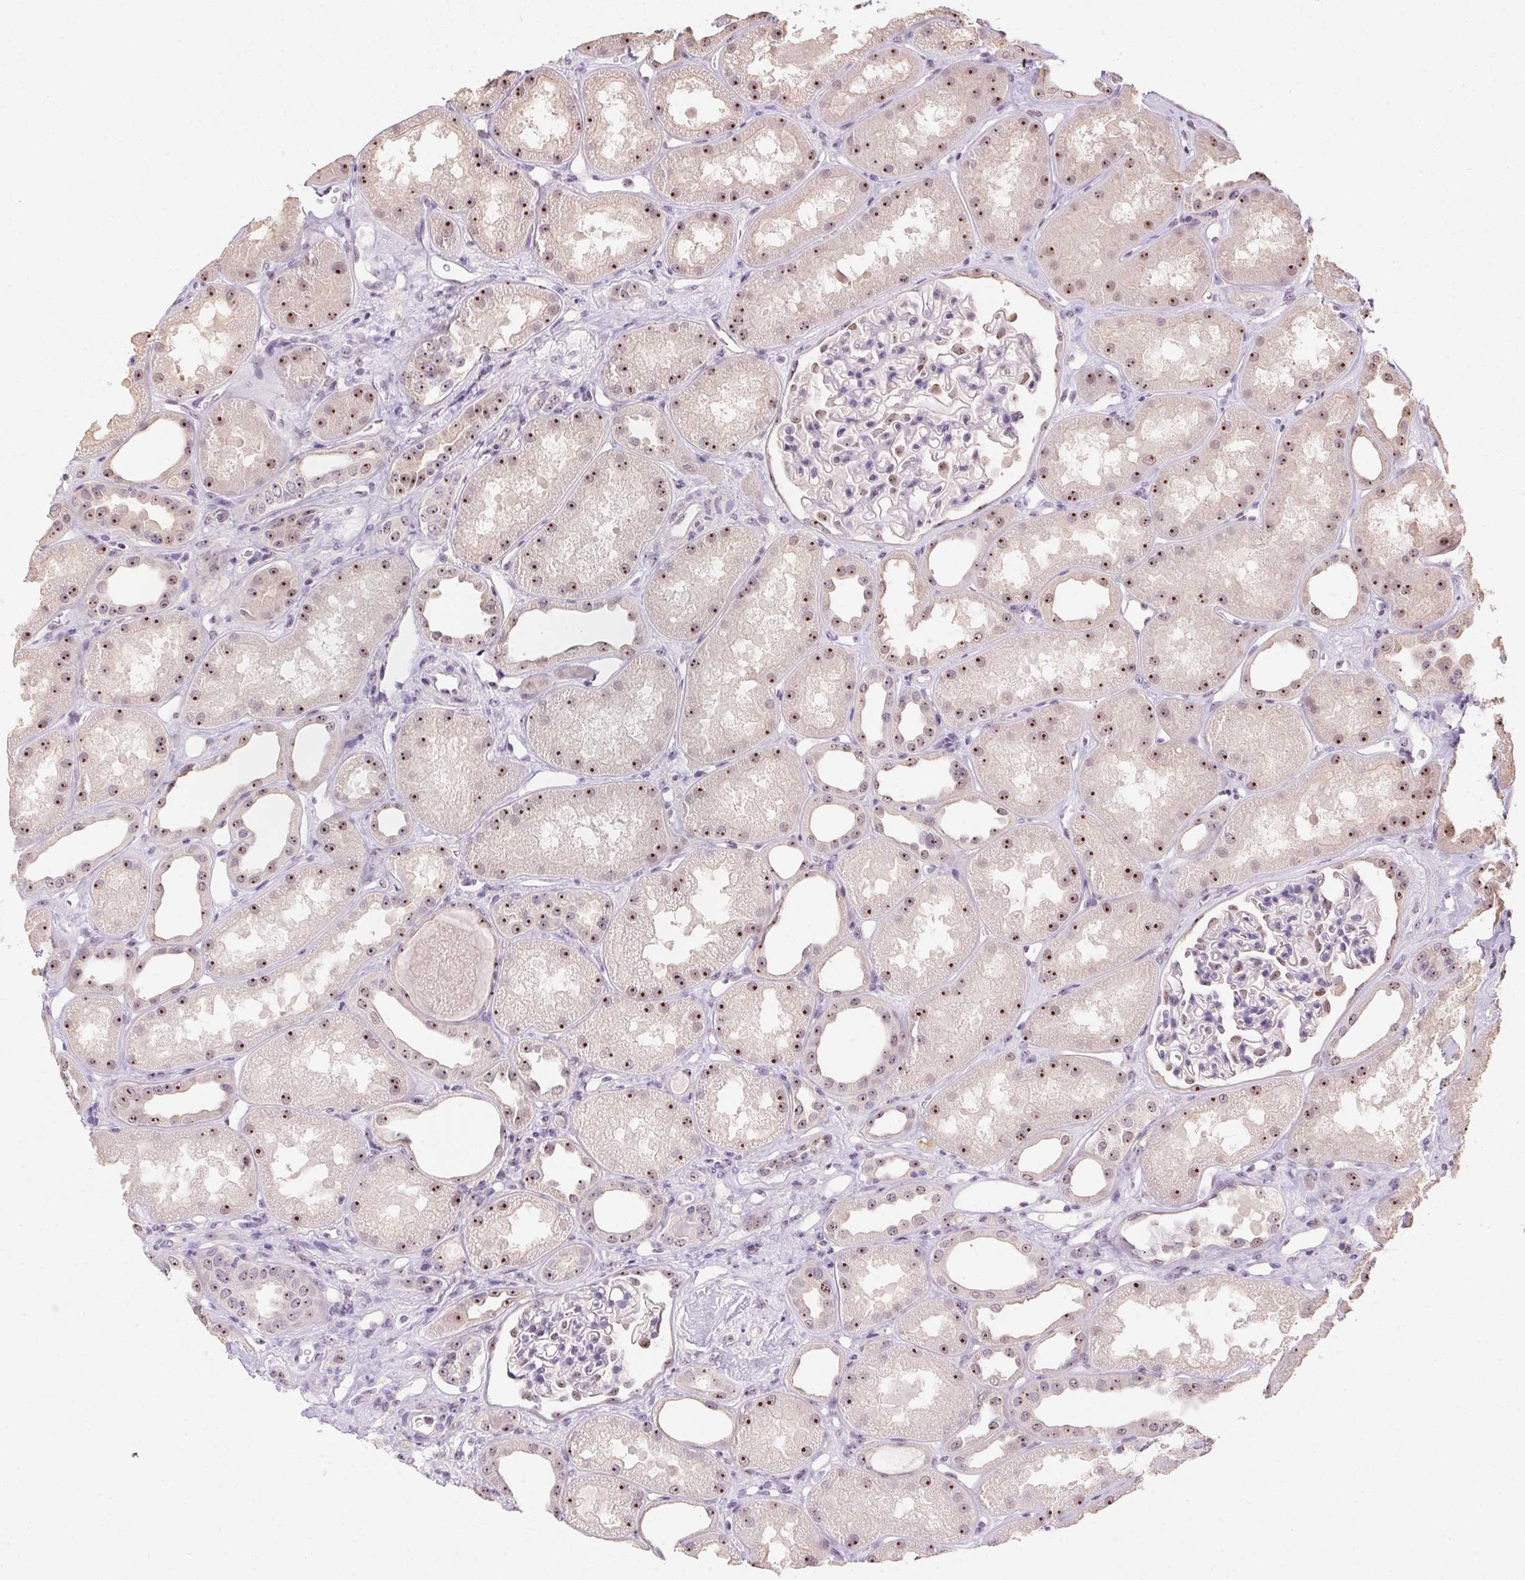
{"staining": {"intensity": "weak", "quantity": "<25%", "location": "nuclear"}, "tissue": "kidney", "cell_type": "Cells in glomeruli", "image_type": "normal", "snomed": [{"axis": "morphology", "description": "Normal tissue, NOS"}, {"axis": "topography", "description": "Kidney"}], "caption": "The image demonstrates no staining of cells in glomeruli in normal kidney. (DAB immunohistochemistry visualized using brightfield microscopy, high magnification).", "gene": "BATF2", "patient": {"sex": "male", "age": 61}}